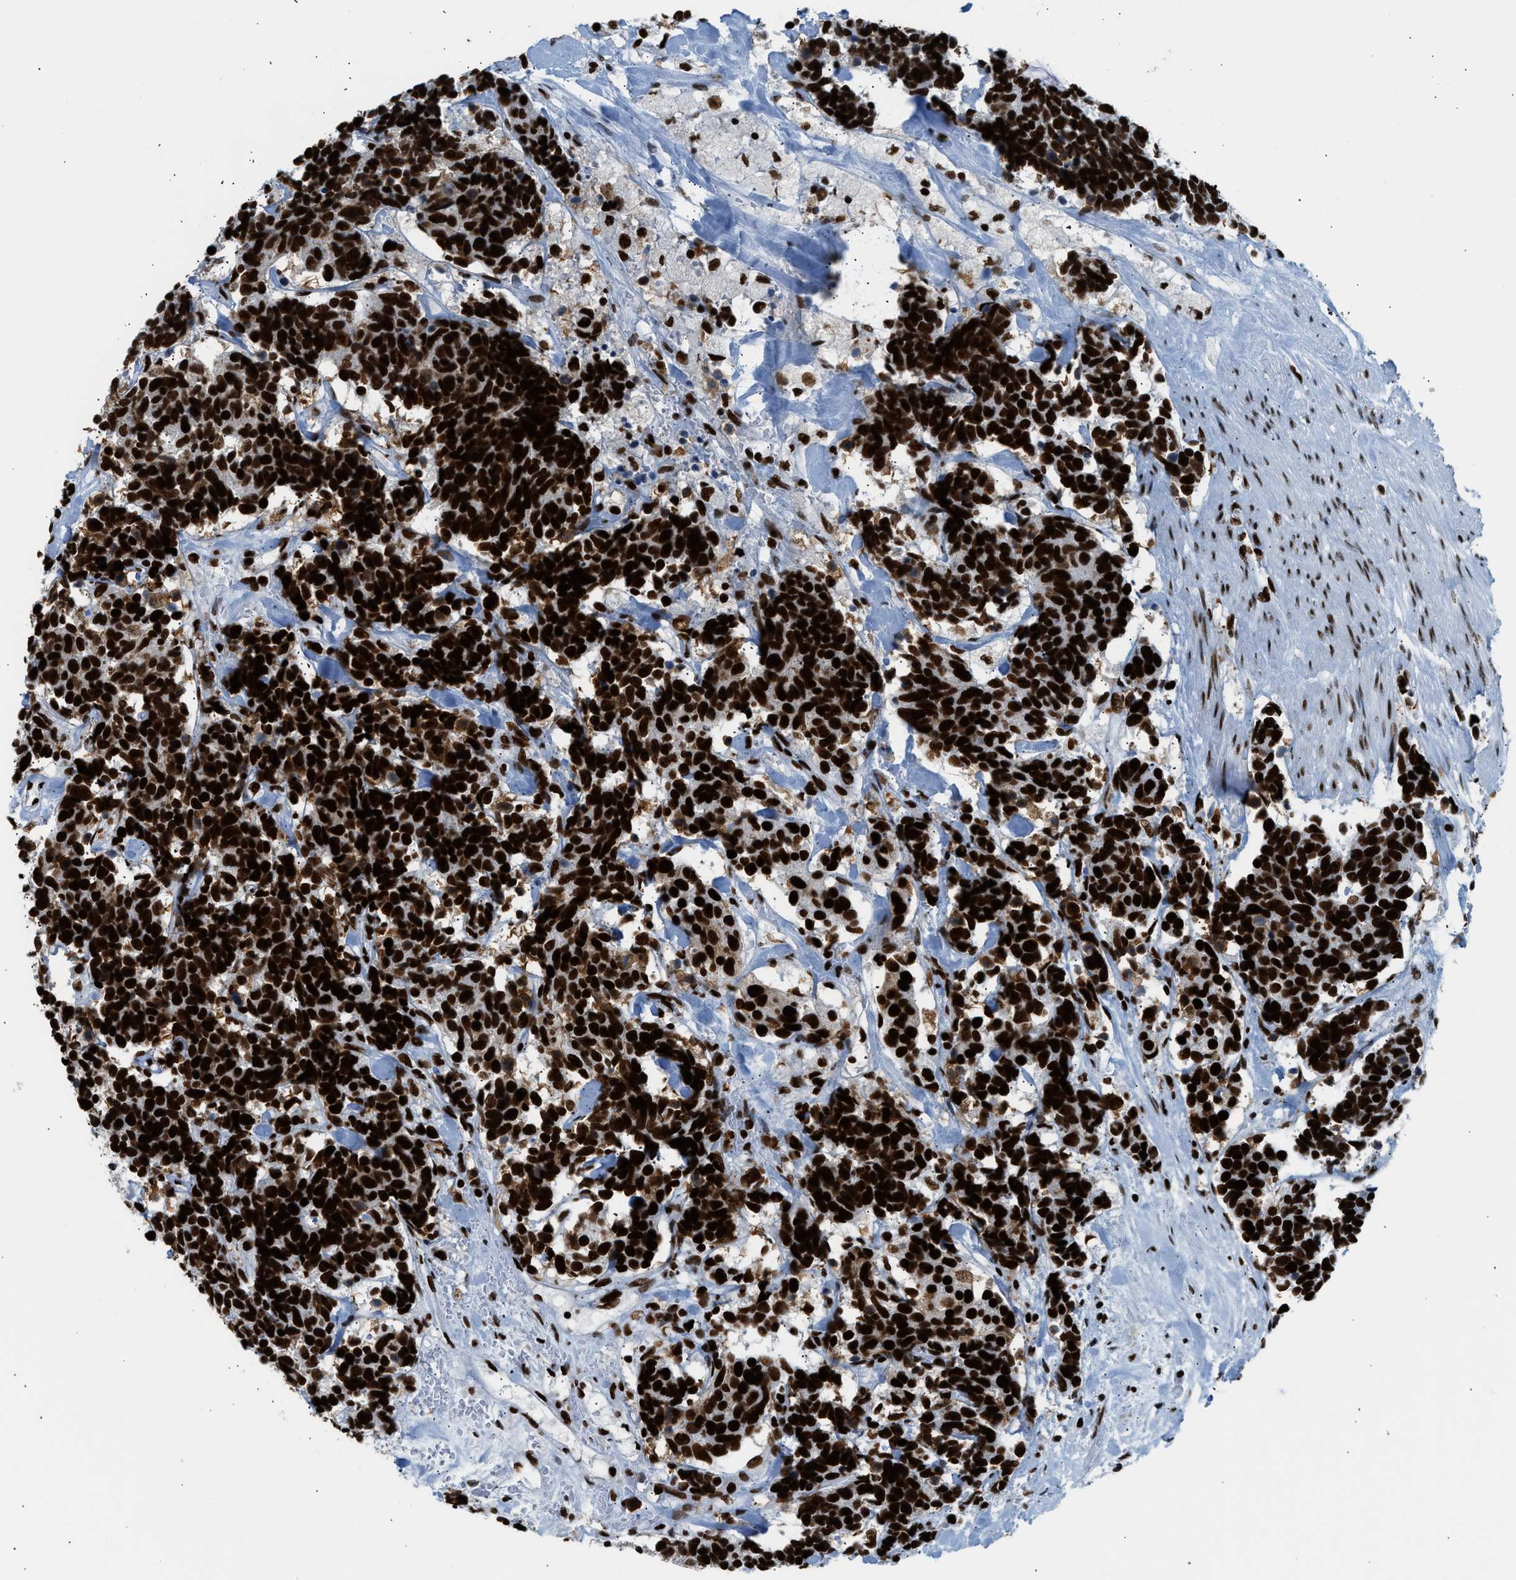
{"staining": {"intensity": "strong", "quantity": ">75%", "location": "nuclear"}, "tissue": "carcinoid", "cell_type": "Tumor cells", "image_type": "cancer", "snomed": [{"axis": "morphology", "description": "Carcinoma, NOS"}, {"axis": "morphology", "description": "Carcinoid, malignant, NOS"}, {"axis": "topography", "description": "Urinary bladder"}], "caption": "A photomicrograph showing strong nuclear positivity in about >75% of tumor cells in carcinoid, as visualized by brown immunohistochemical staining.", "gene": "PIF1", "patient": {"sex": "male", "age": 57}}